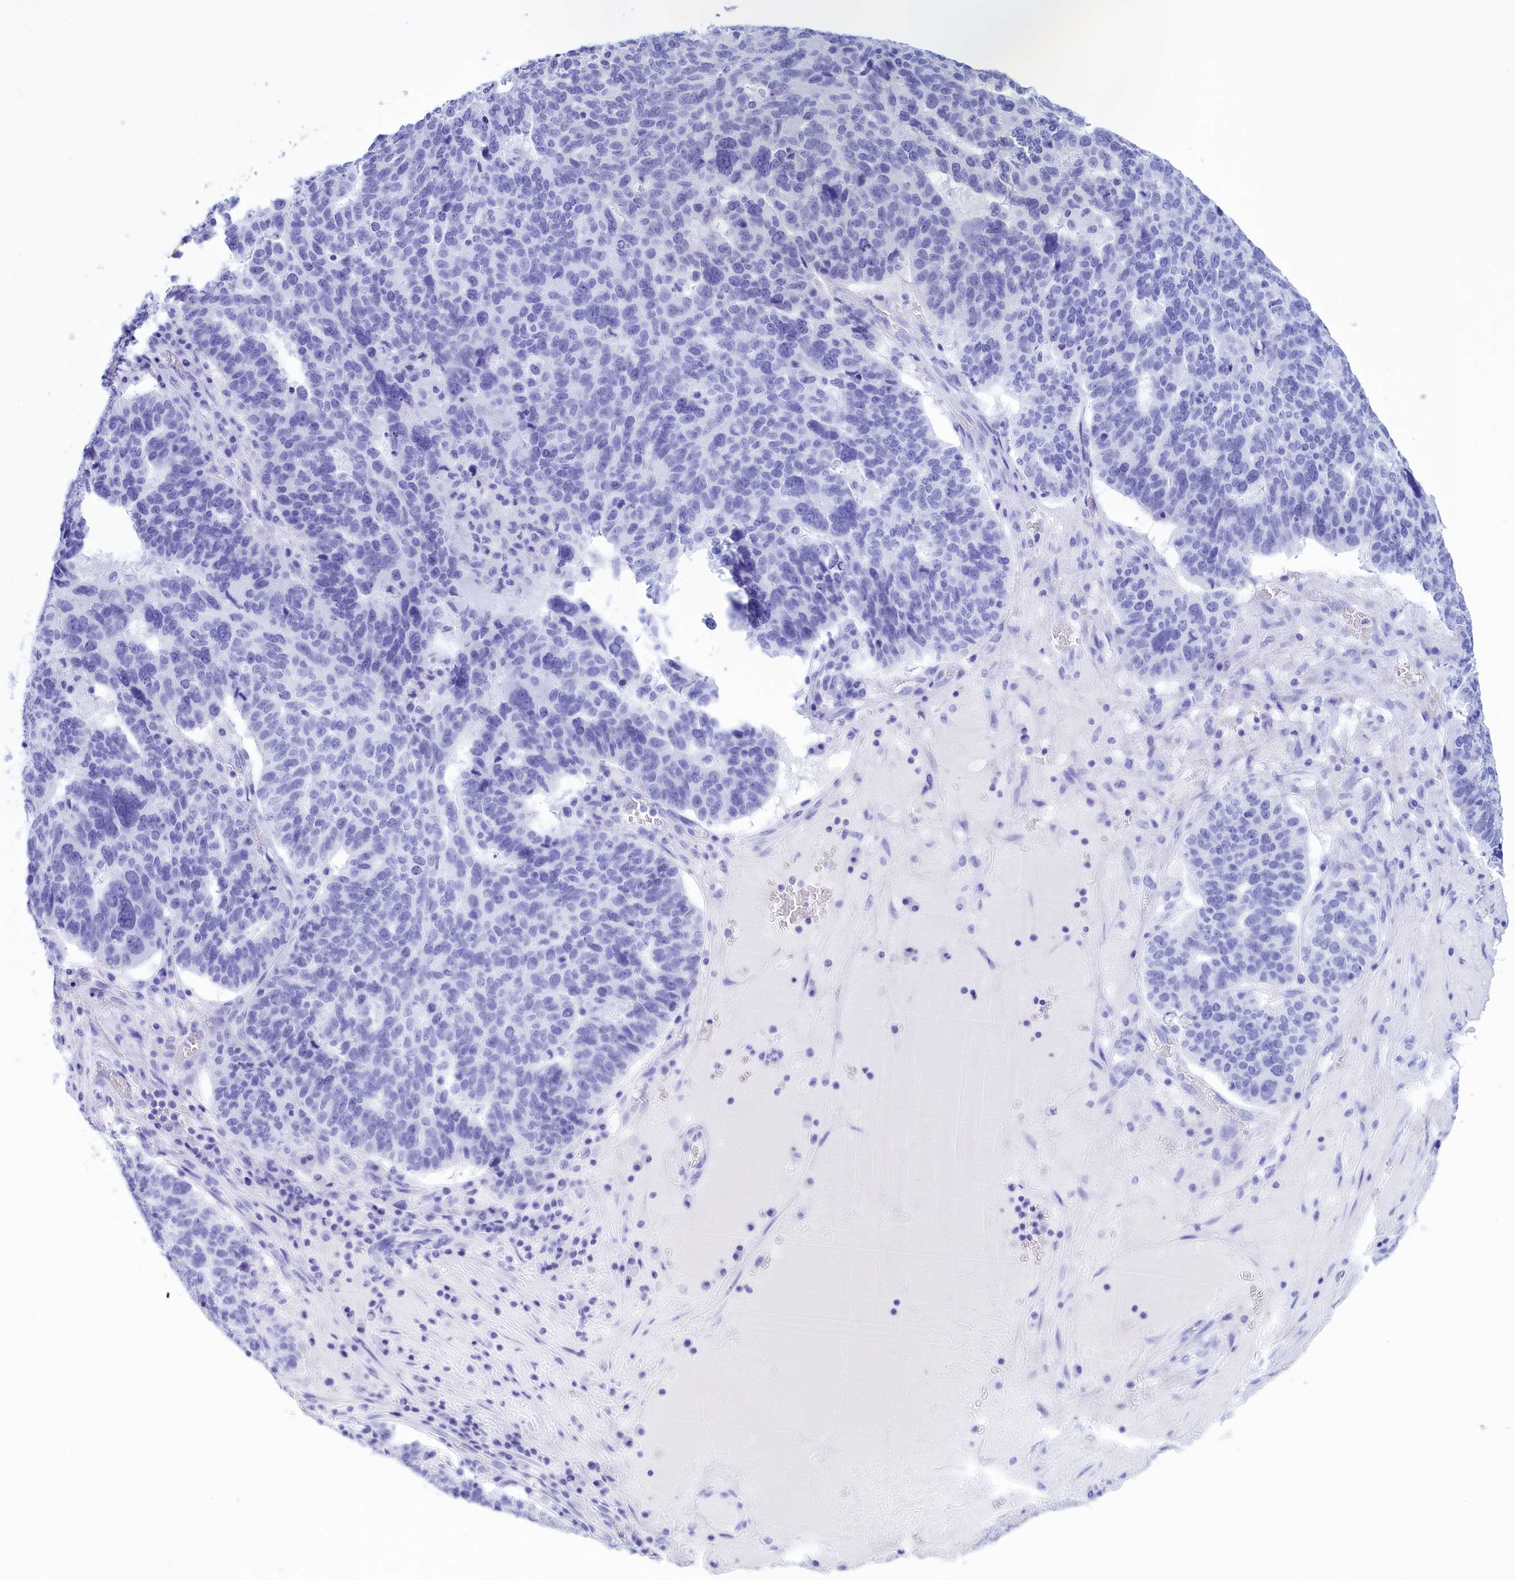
{"staining": {"intensity": "negative", "quantity": "none", "location": "none"}, "tissue": "ovarian cancer", "cell_type": "Tumor cells", "image_type": "cancer", "snomed": [{"axis": "morphology", "description": "Cystadenocarcinoma, serous, NOS"}, {"axis": "topography", "description": "Ovary"}], "caption": "An image of ovarian serous cystadenocarcinoma stained for a protein reveals no brown staining in tumor cells.", "gene": "BRI3", "patient": {"sex": "female", "age": 59}}